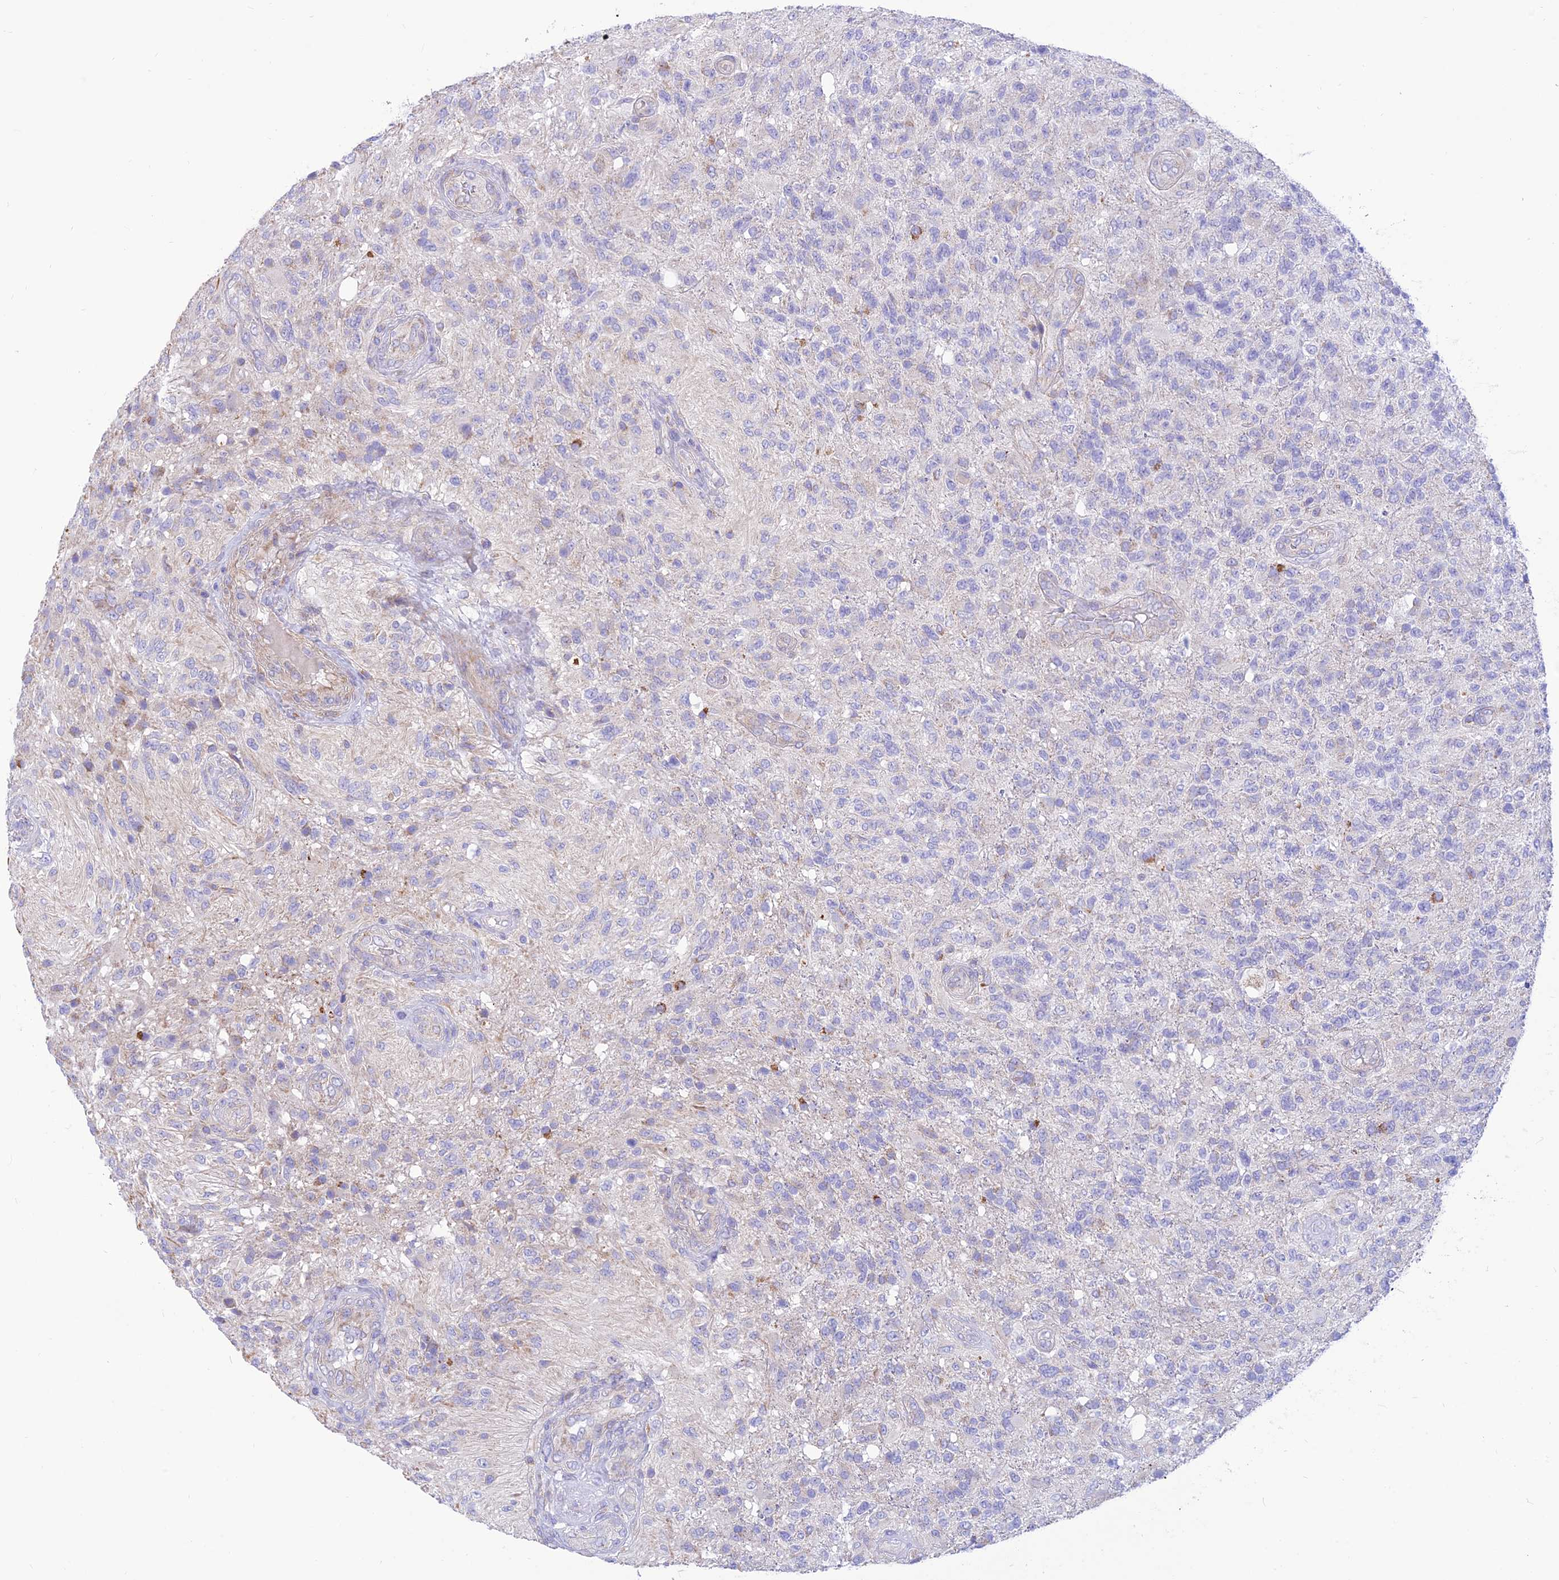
{"staining": {"intensity": "negative", "quantity": "none", "location": "none"}, "tissue": "glioma", "cell_type": "Tumor cells", "image_type": "cancer", "snomed": [{"axis": "morphology", "description": "Glioma, malignant, High grade"}, {"axis": "topography", "description": "Brain"}], "caption": "Glioma was stained to show a protein in brown. There is no significant positivity in tumor cells.", "gene": "FAM186B", "patient": {"sex": "male", "age": 56}}